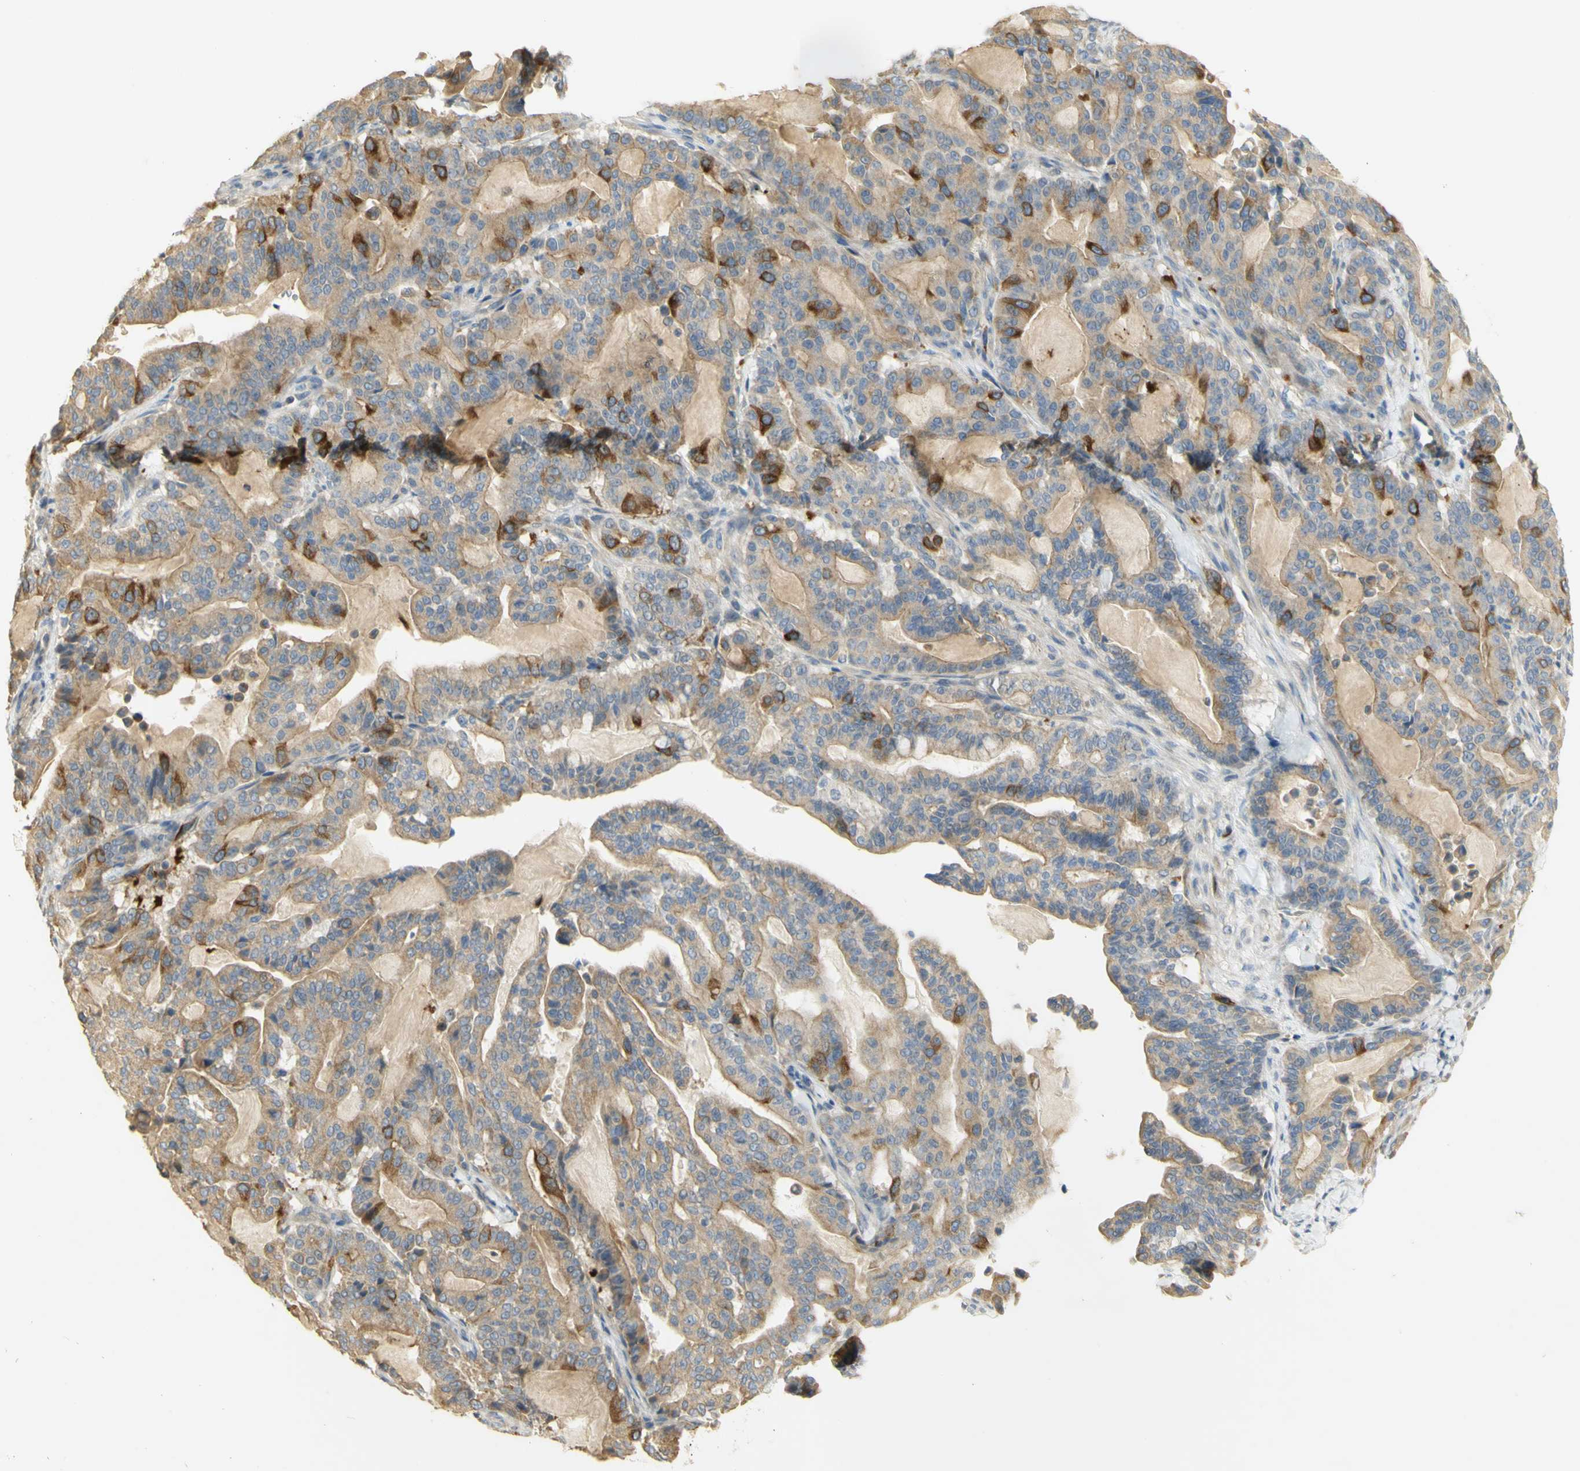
{"staining": {"intensity": "strong", "quantity": "25%-75%", "location": "cytoplasmic/membranous"}, "tissue": "pancreatic cancer", "cell_type": "Tumor cells", "image_type": "cancer", "snomed": [{"axis": "morphology", "description": "Adenocarcinoma, NOS"}, {"axis": "topography", "description": "Pancreas"}], "caption": "Protein analysis of pancreatic cancer (adenocarcinoma) tissue shows strong cytoplasmic/membranous expression in about 25%-75% of tumor cells. Immunohistochemistry (ihc) stains the protein in brown and the nuclei are stained blue.", "gene": "KIF11", "patient": {"sex": "male", "age": 63}}